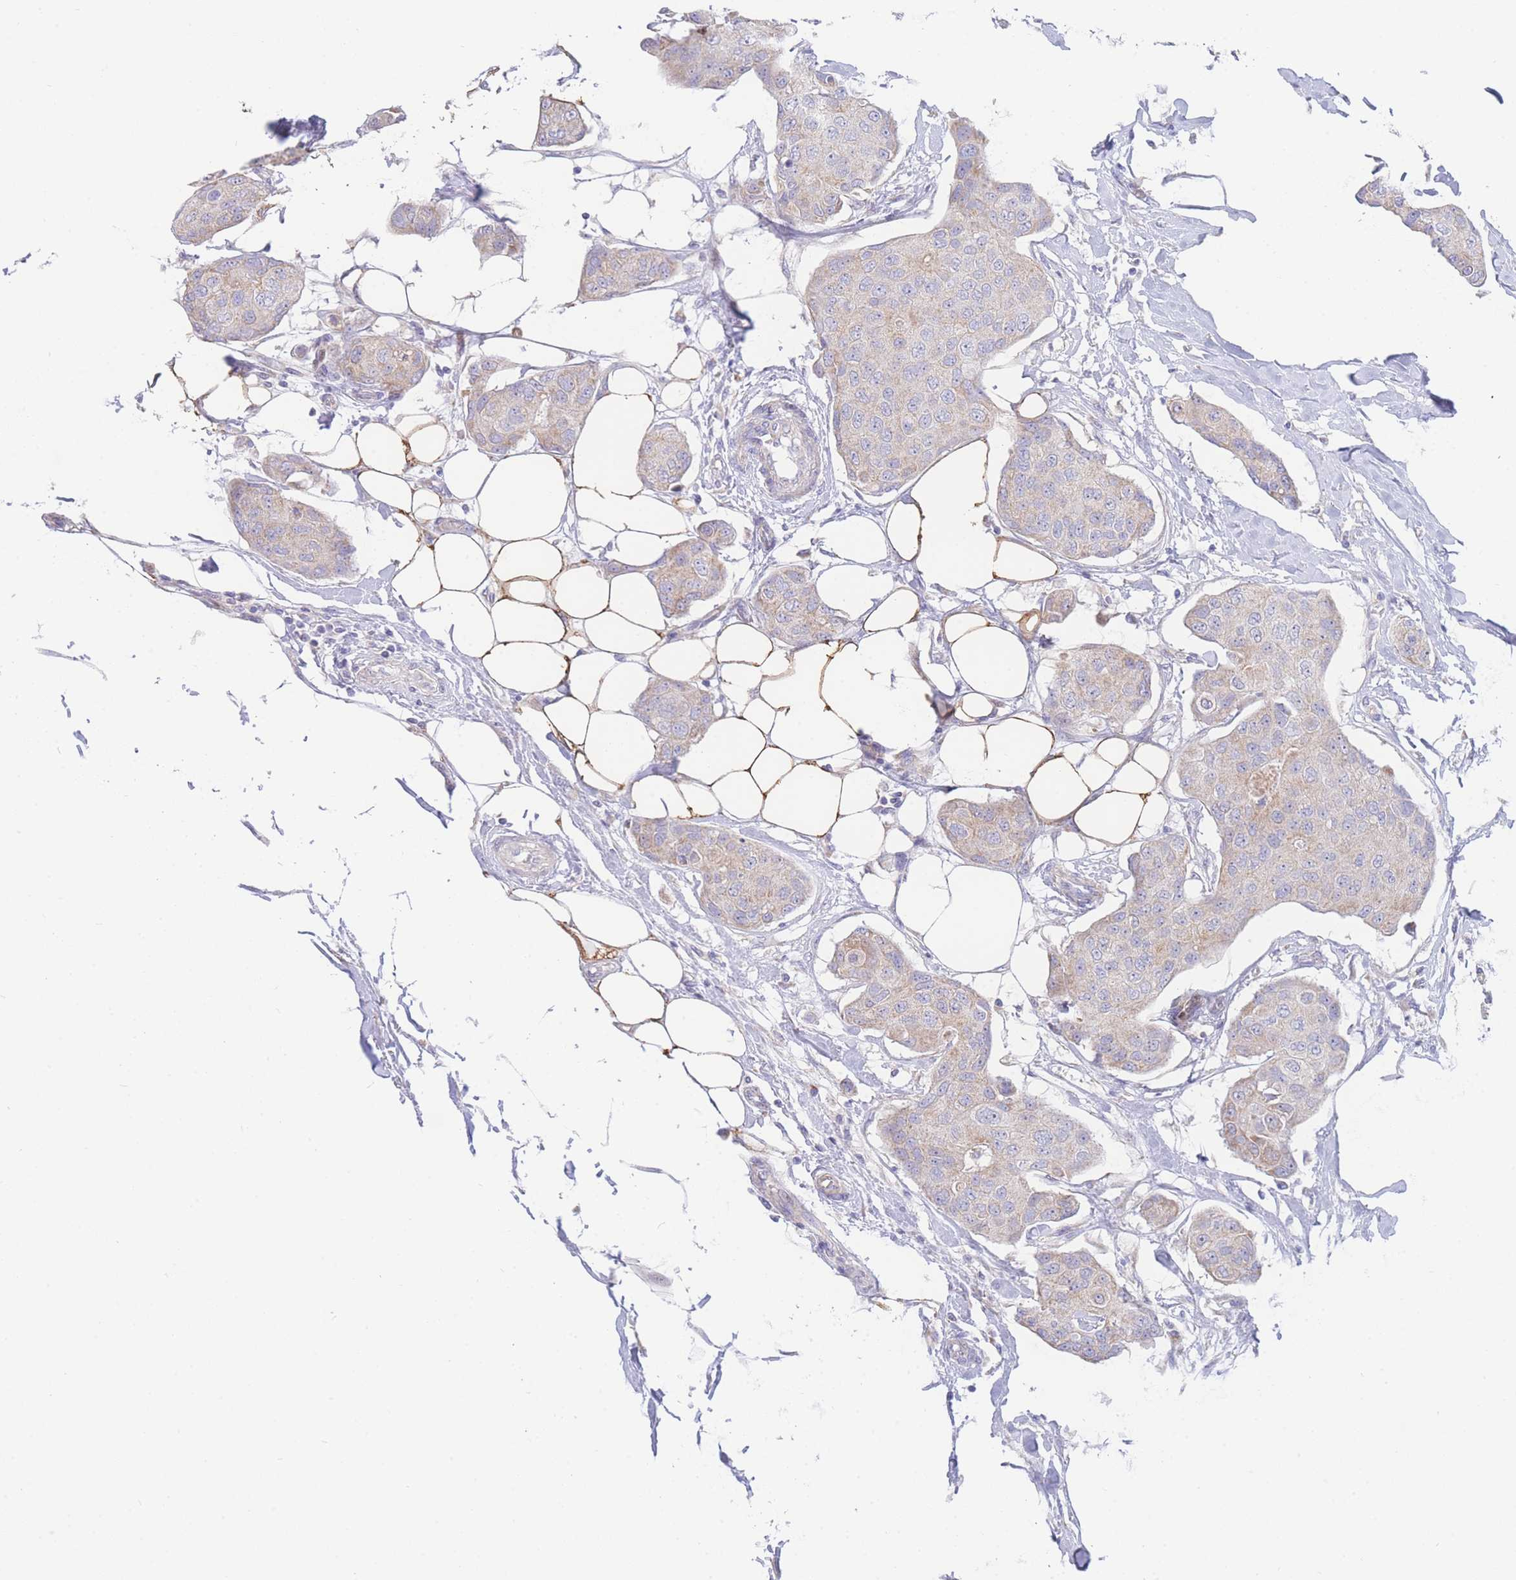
{"staining": {"intensity": "weak", "quantity": "25%-75%", "location": "cytoplasmic/membranous"}, "tissue": "breast cancer", "cell_type": "Tumor cells", "image_type": "cancer", "snomed": [{"axis": "morphology", "description": "Duct carcinoma"}, {"axis": "topography", "description": "Breast"}, {"axis": "topography", "description": "Lymph node"}], "caption": "IHC (DAB (3,3'-diaminobenzidine)) staining of breast cancer exhibits weak cytoplasmic/membranous protein positivity in about 25%-75% of tumor cells.", "gene": "GPAM", "patient": {"sex": "female", "age": 80}}